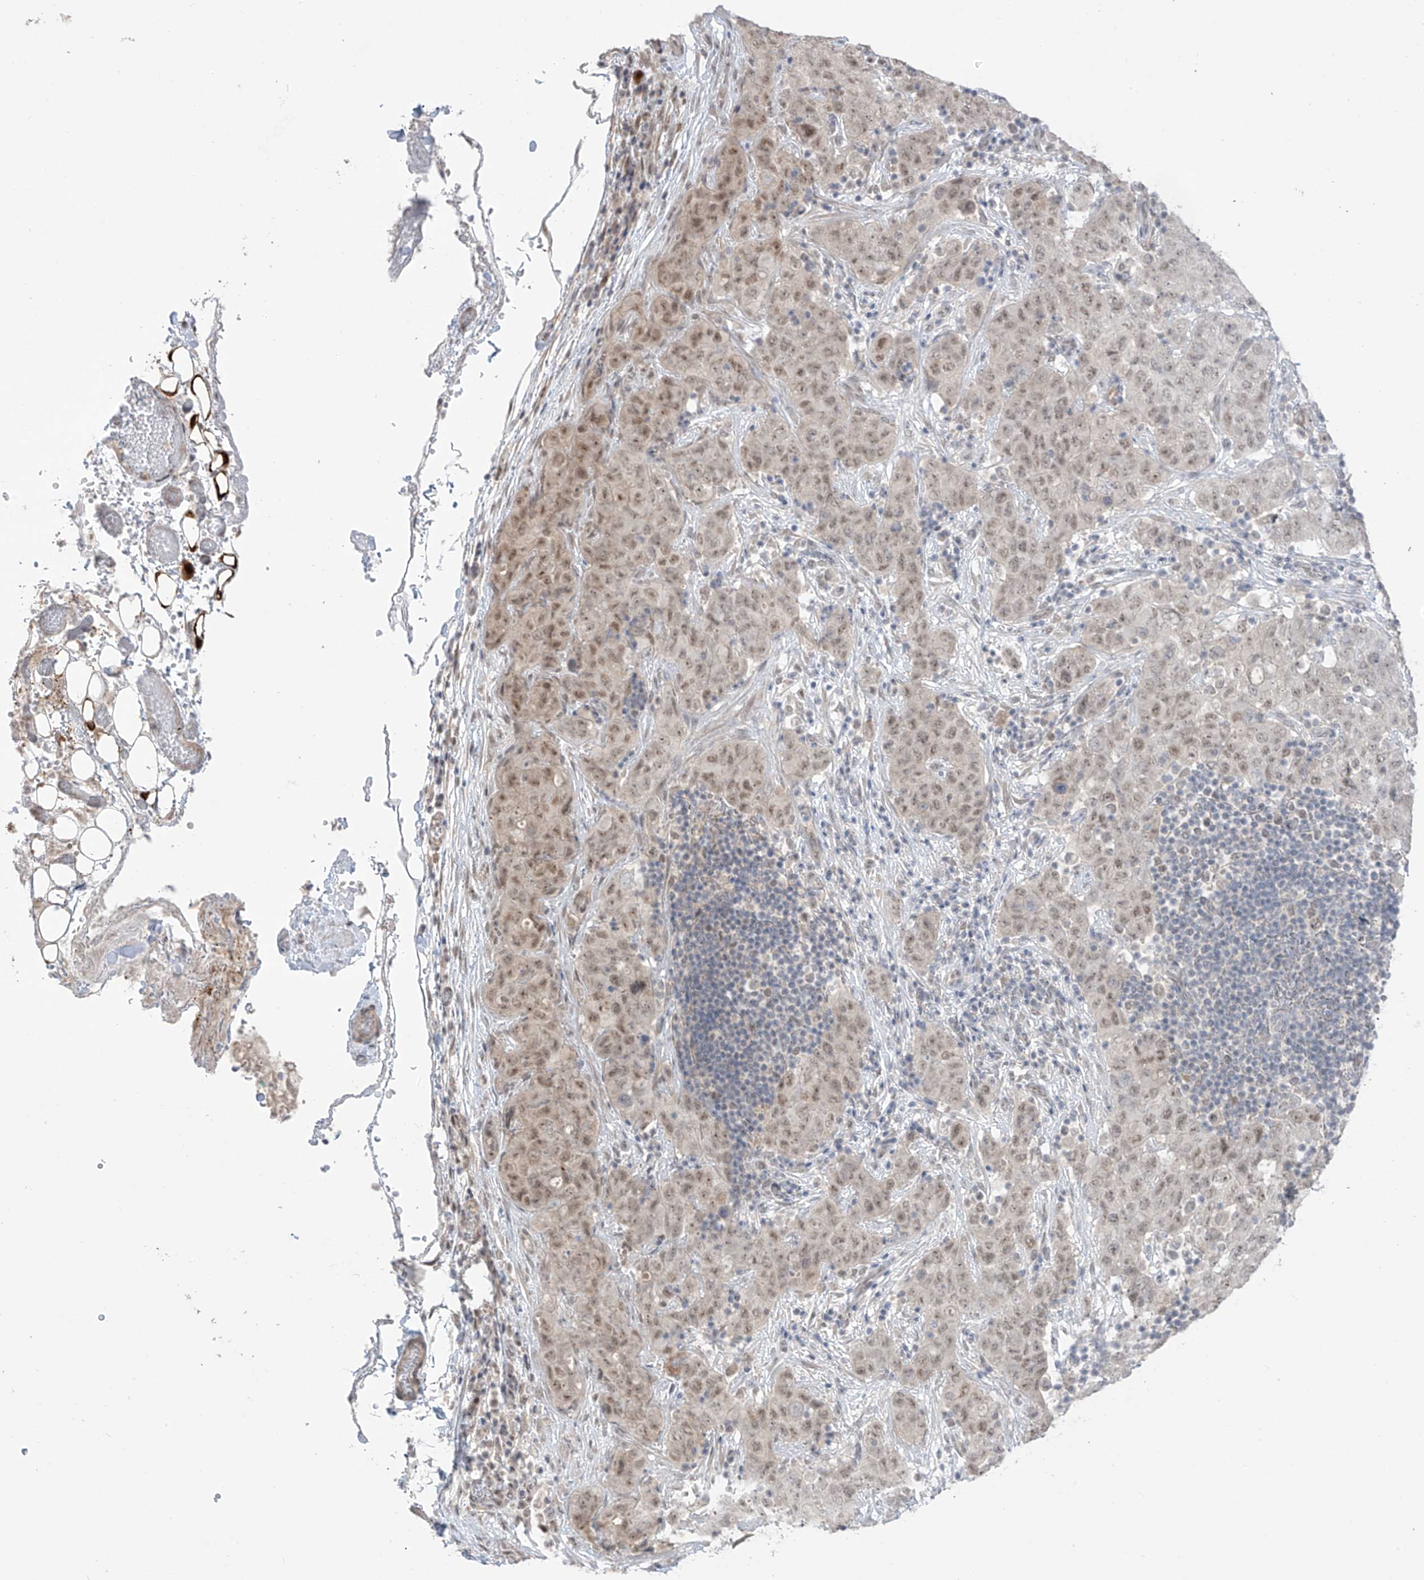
{"staining": {"intensity": "moderate", "quantity": ">75%", "location": "nuclear"}, "tissue": "stomach cancer", "cell_type": "Tumor cells", "image_type": "cancer", "snomed": [{"axis": "morphology", "description": "Normal tissue, NOS"}, {"axis": "morphology", "description": "Adenocarcinoma, NOS"}, {"axis": "topography", "description": "Lymph node"}, {"axis": "topography", "description": "Stomach"}], "caption": "Protein expression analysis of stomach cancer (adenocarcinoma) displays moderate nuclear positivity in about >75% of tumor cells.", "gene": "OGT", "patient": {"sex": "male", "age": 48}}